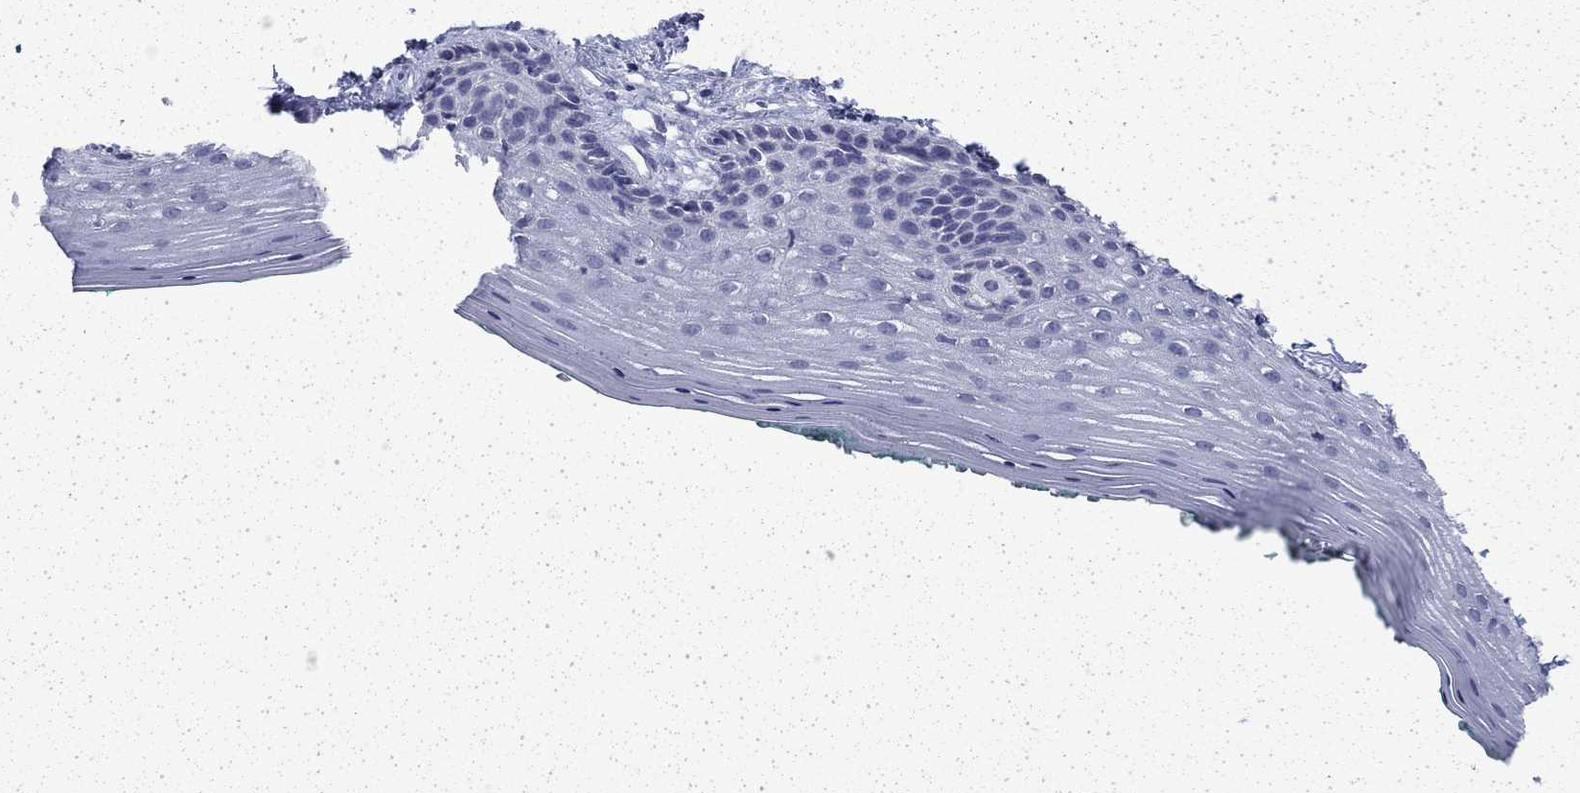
{"staining": {"intensity": "negative", "quantity": "none", "location": "none"}, "tissue": "vagina", "cell_type": "Squamous epithelial cells", "image_type": "normal", "snomed": [{"axis": "morphology", "description": "Normal tissue, NOS"}, {"axis": "topography", "description": "Vagina"}], "caption": "Protein analysis of normal vagina reveals no significant expression in squamous epithelial cells. The staining is performed using DAB (3,3'-diaminobenzidine) brown chromogen with nuclei counter-stained in using hematoxylin.", "gene": "ENPP6", "patient": {"sex": "female", "age": 45}}